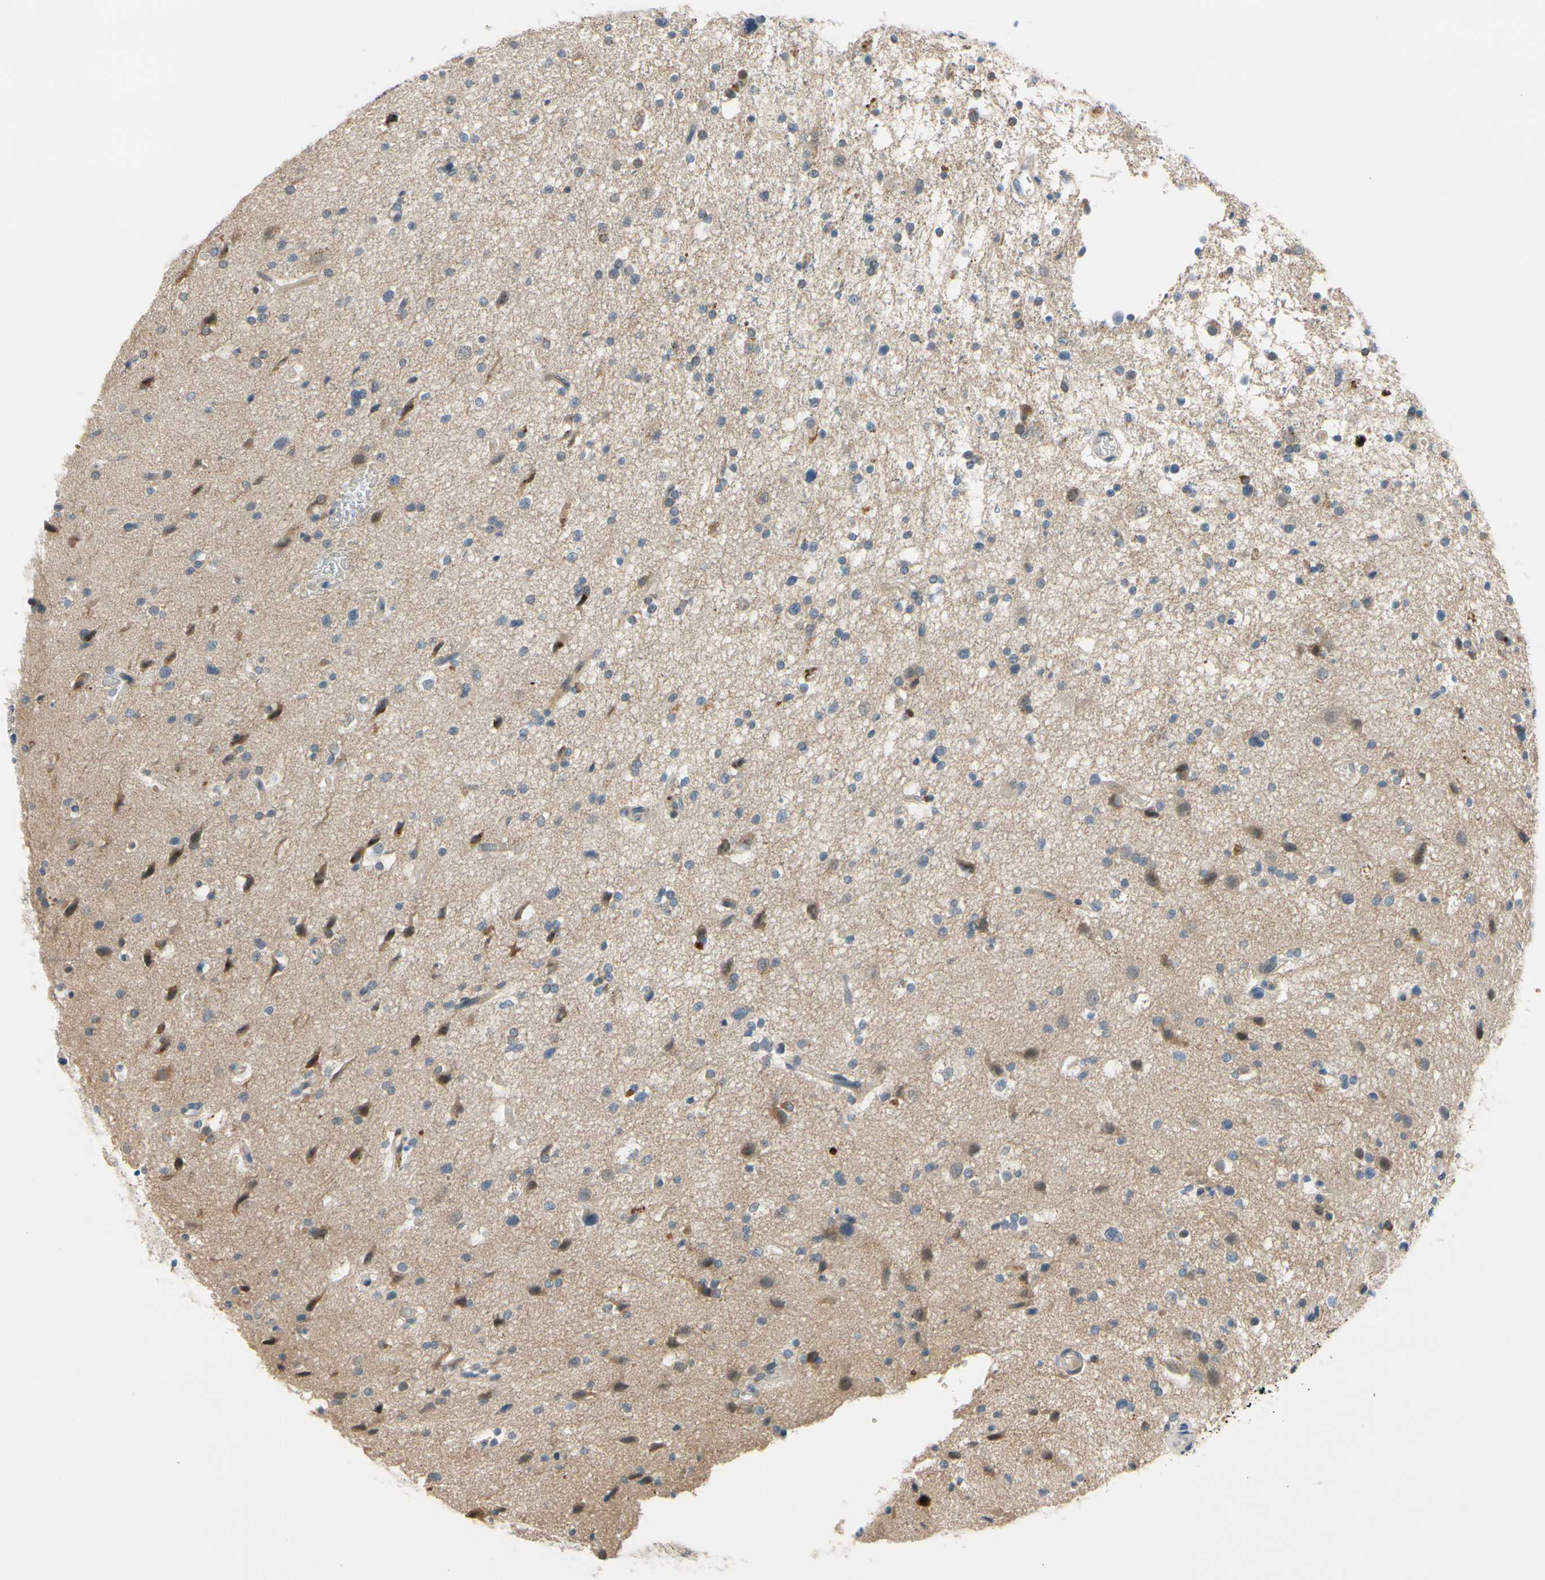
{"staining": {"intensity": "moderate", "quantity": "<25%", "location": "cytoplasmic/membranous"}, "tissue": "glioma", "cell_type": "Tumor cells", "image_type": "cancer", "snomed": [{"axis": "morphology", "description": "Glioma, malignant, High grade"}, {"axis": "topography", "description": "Brain"}], "caption": "Brown immunohistochemical staining in human glioma exhibits moderate cytoplasmic/membranous staining in approximately <25% of tumor cells.", "gene": "SLC27A6", "patient": {"sex": "male", "age": 33}}